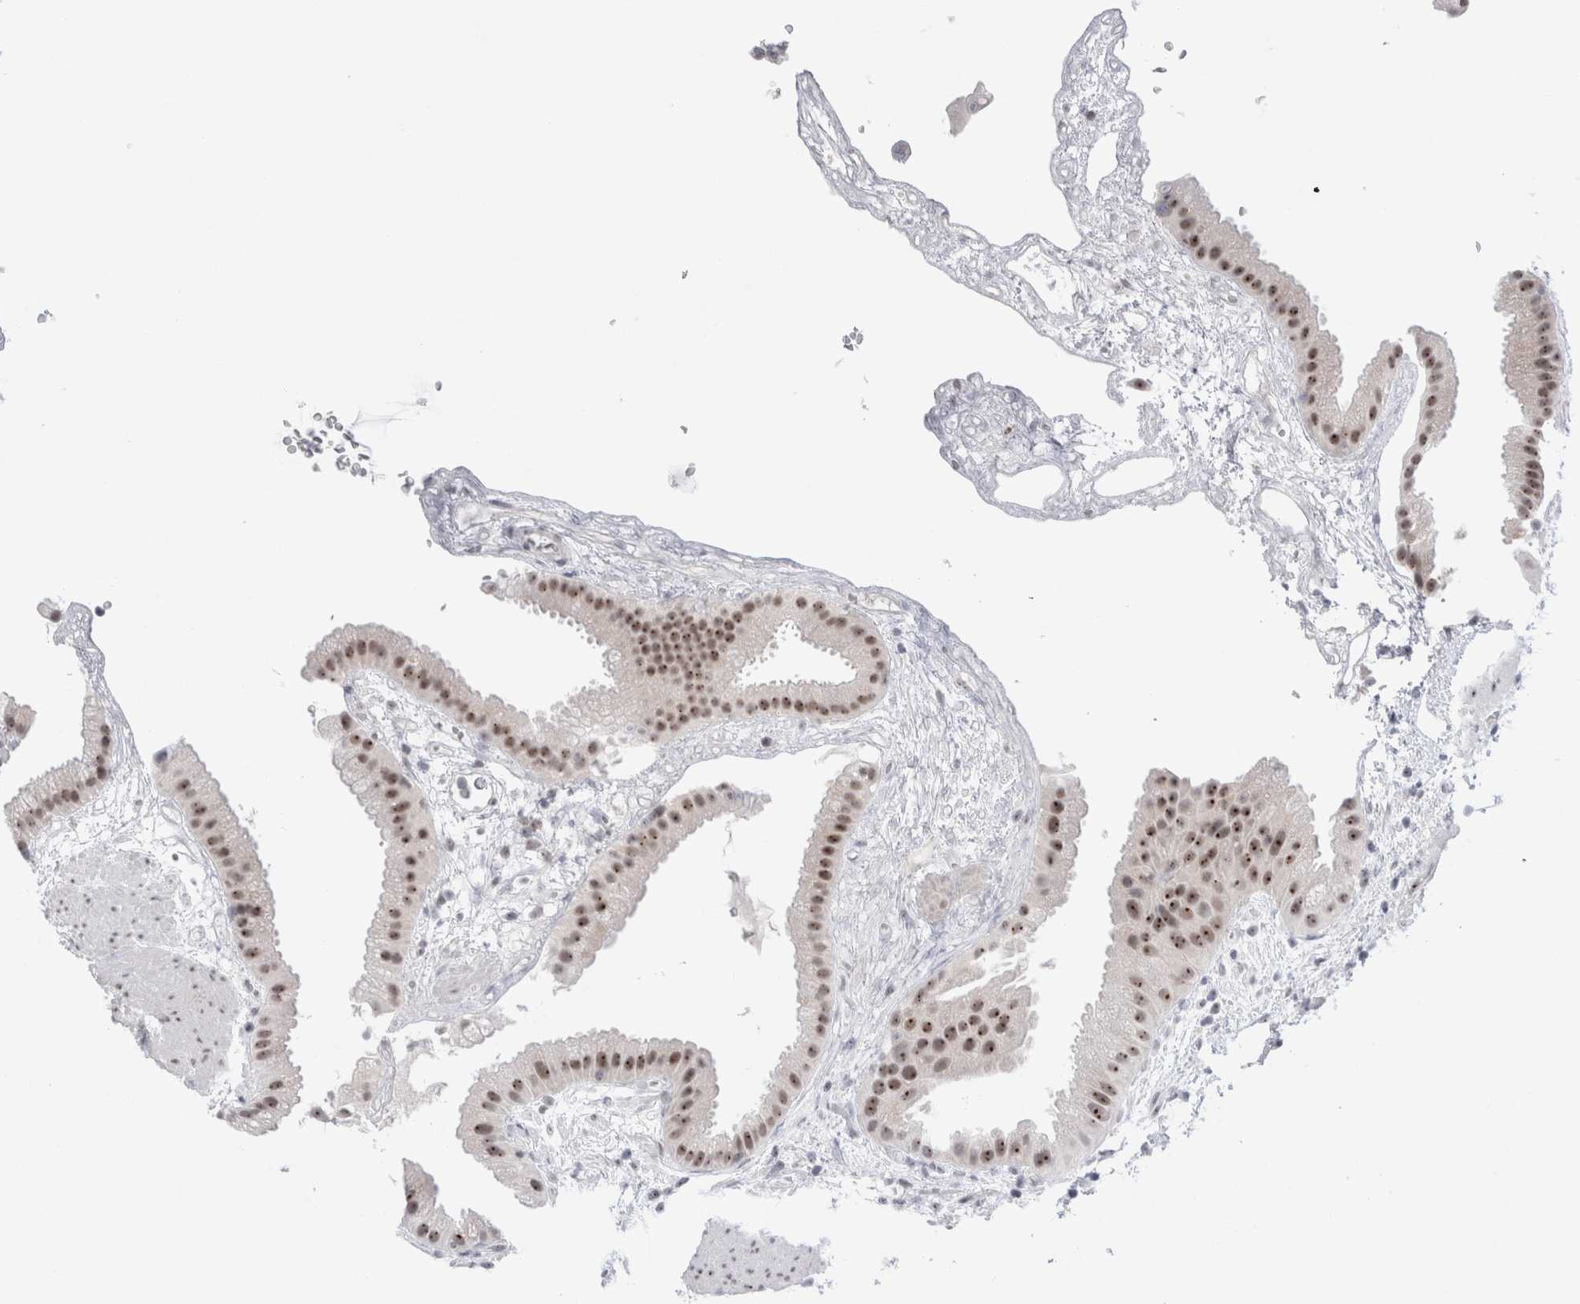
{"staining": {"intensity": "moderate", "quantity": ">75%", "location": "nuclear"}, "tissue": "gallbladder", "cell_type": "Glandular cells", "image_type": "normal", "snomed": [{"axis": "morphology", "description": "Normal tissue, NOS"}, {"axis": "topography", "description": "Gallbladder"}], "caption": "This is a histology image of IHC staining of benign gallbladder, which shows moderate expression in the nuclear of glandular cells.", "gene": "CERS5", "patient": {"sex": "female", "age": 64}}